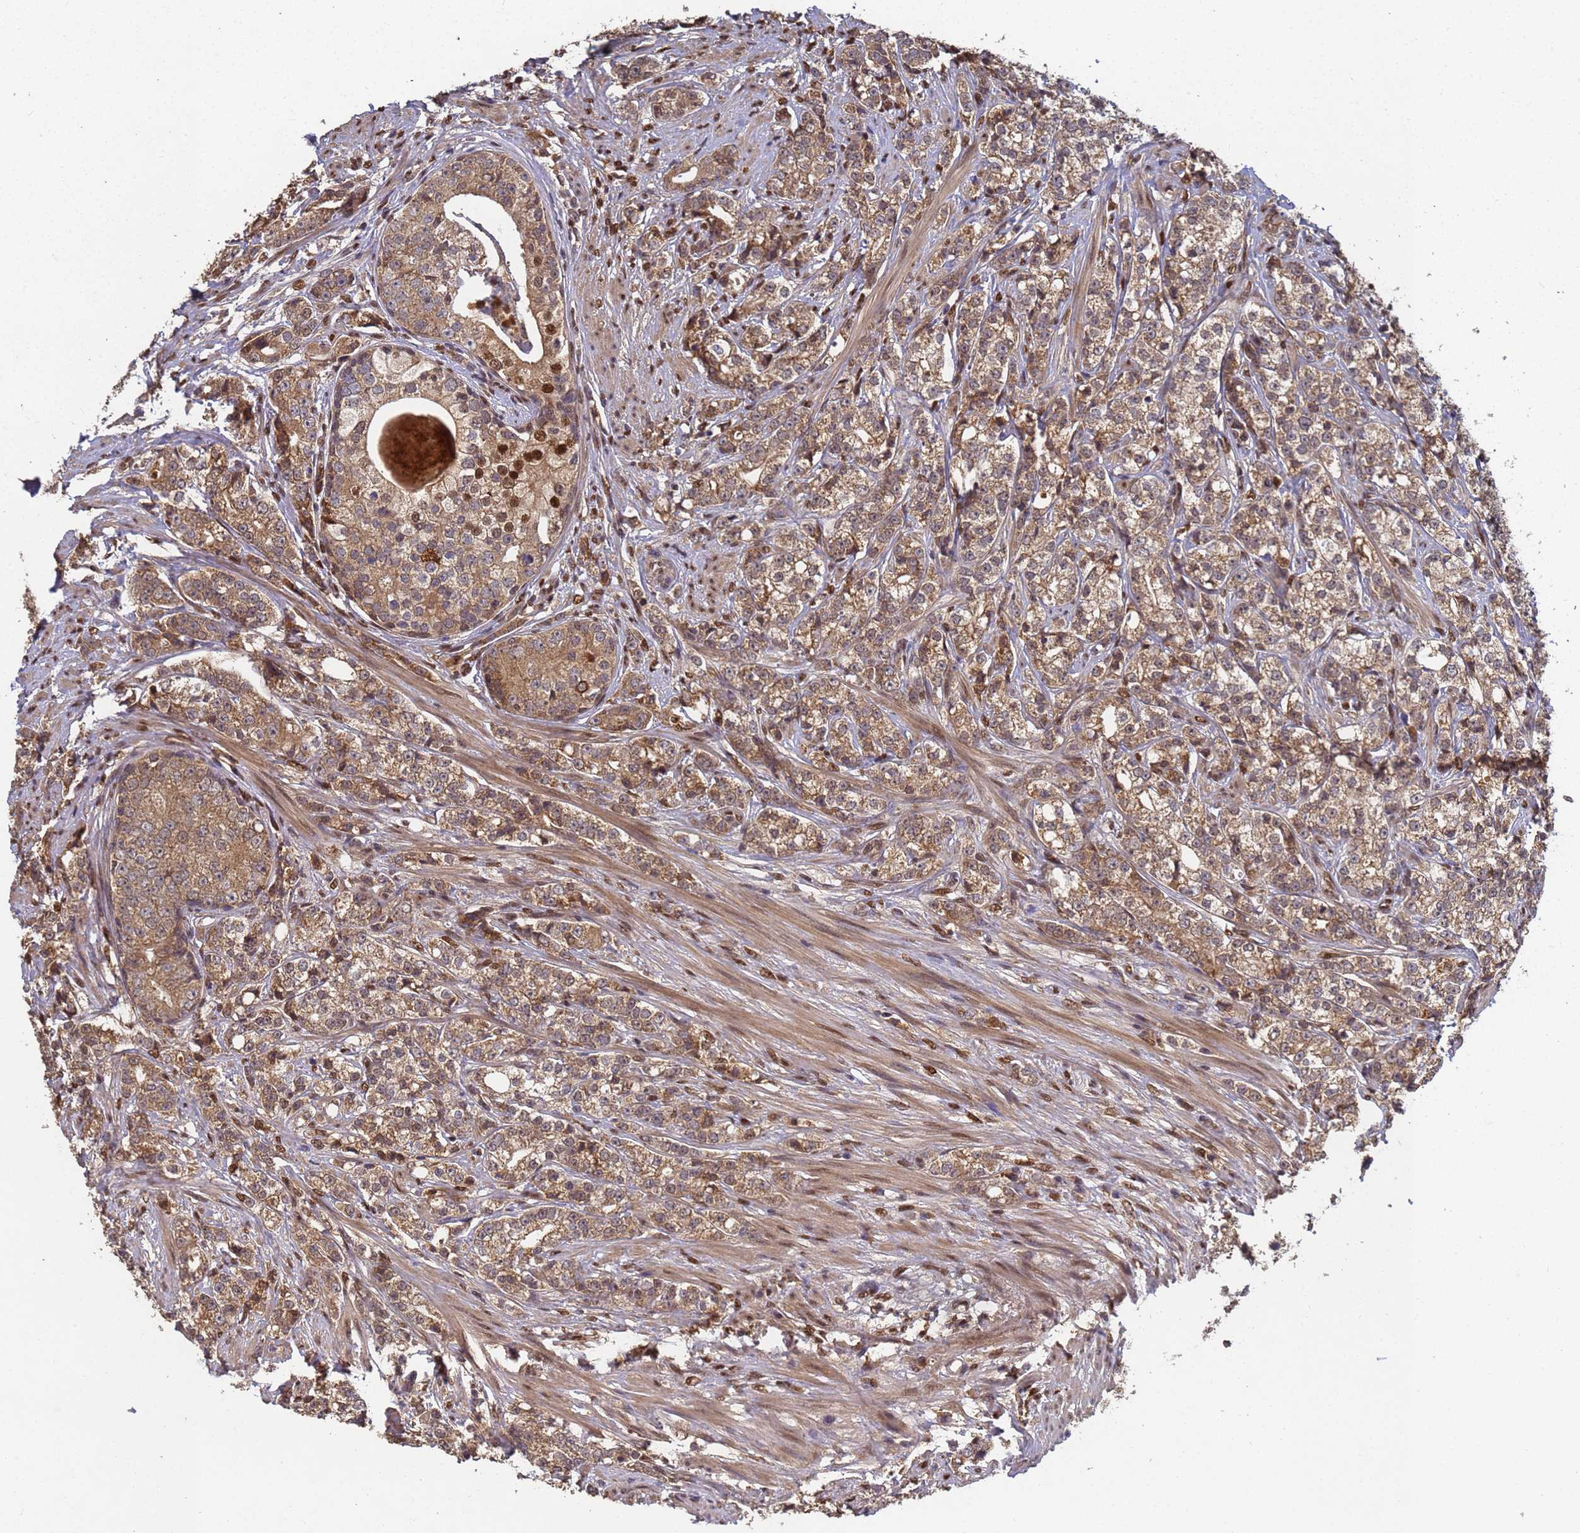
{"staining": {"intensity": "moderate", "quantity": "25%-75%", "location": "cytoplasmic/membranous"}, "tissue": "prostate cancer", "cell_type": "Tumor cells", "image_type": "cancer", "snomed": [{"axis": "morphology", "description": "Adenocarcinoma, High grade"}, {"axis": "topography", "description": "Prostate"}], "caption": "Brown immunohistochemical staining in human prostate high-grade adenocarcinoma exhibits moderate cytoplasmic/membranous staining in about 25%-75% of tumor cells. (IHC, brightfield microscopy, high magnification).", "gene": "SECISBP2", "patient": {"sex": "male", "age": 69}}